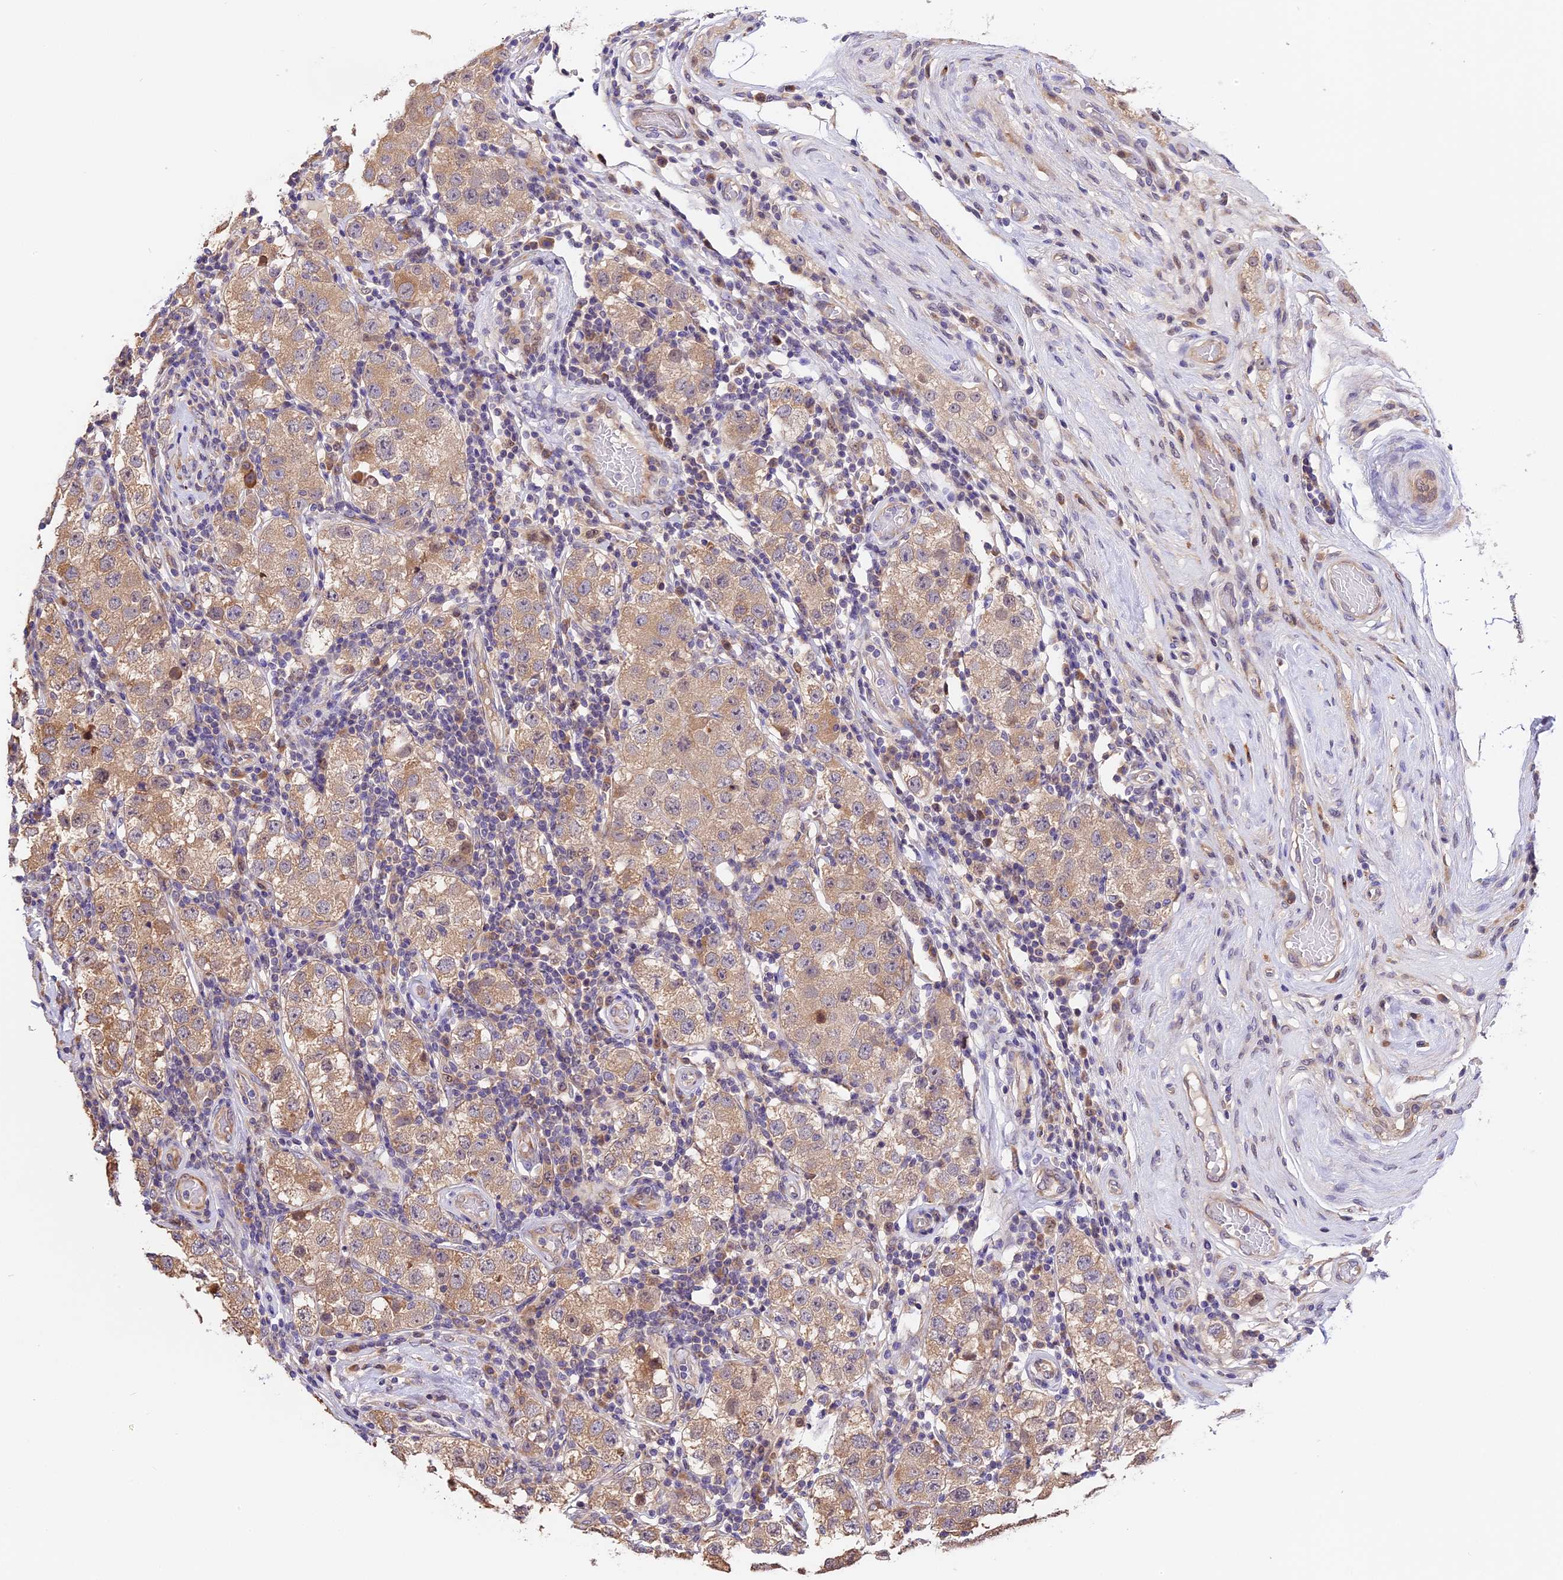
{"staining": {"intensity": "moderate", "quantity": ">75%", "location": "cytoplasmic/membranous"}, "tissue": "testis cancer", "cell_type": "Tumor cells", "image_type": "cancer", "snomed": [{"axis": "morphology", "description": "Seminoma, NOS"}, {"axis": "topography", "description": "Testis"}], "caption": "About >75% of tumor cells in testis cancer (seminoma) display moderate cytoplasmic/membranous protein positivity as visualized by brown immunohistochemical staining.", "gene": "BSCL2", "patient": {"sex": "male", "age": 34}}